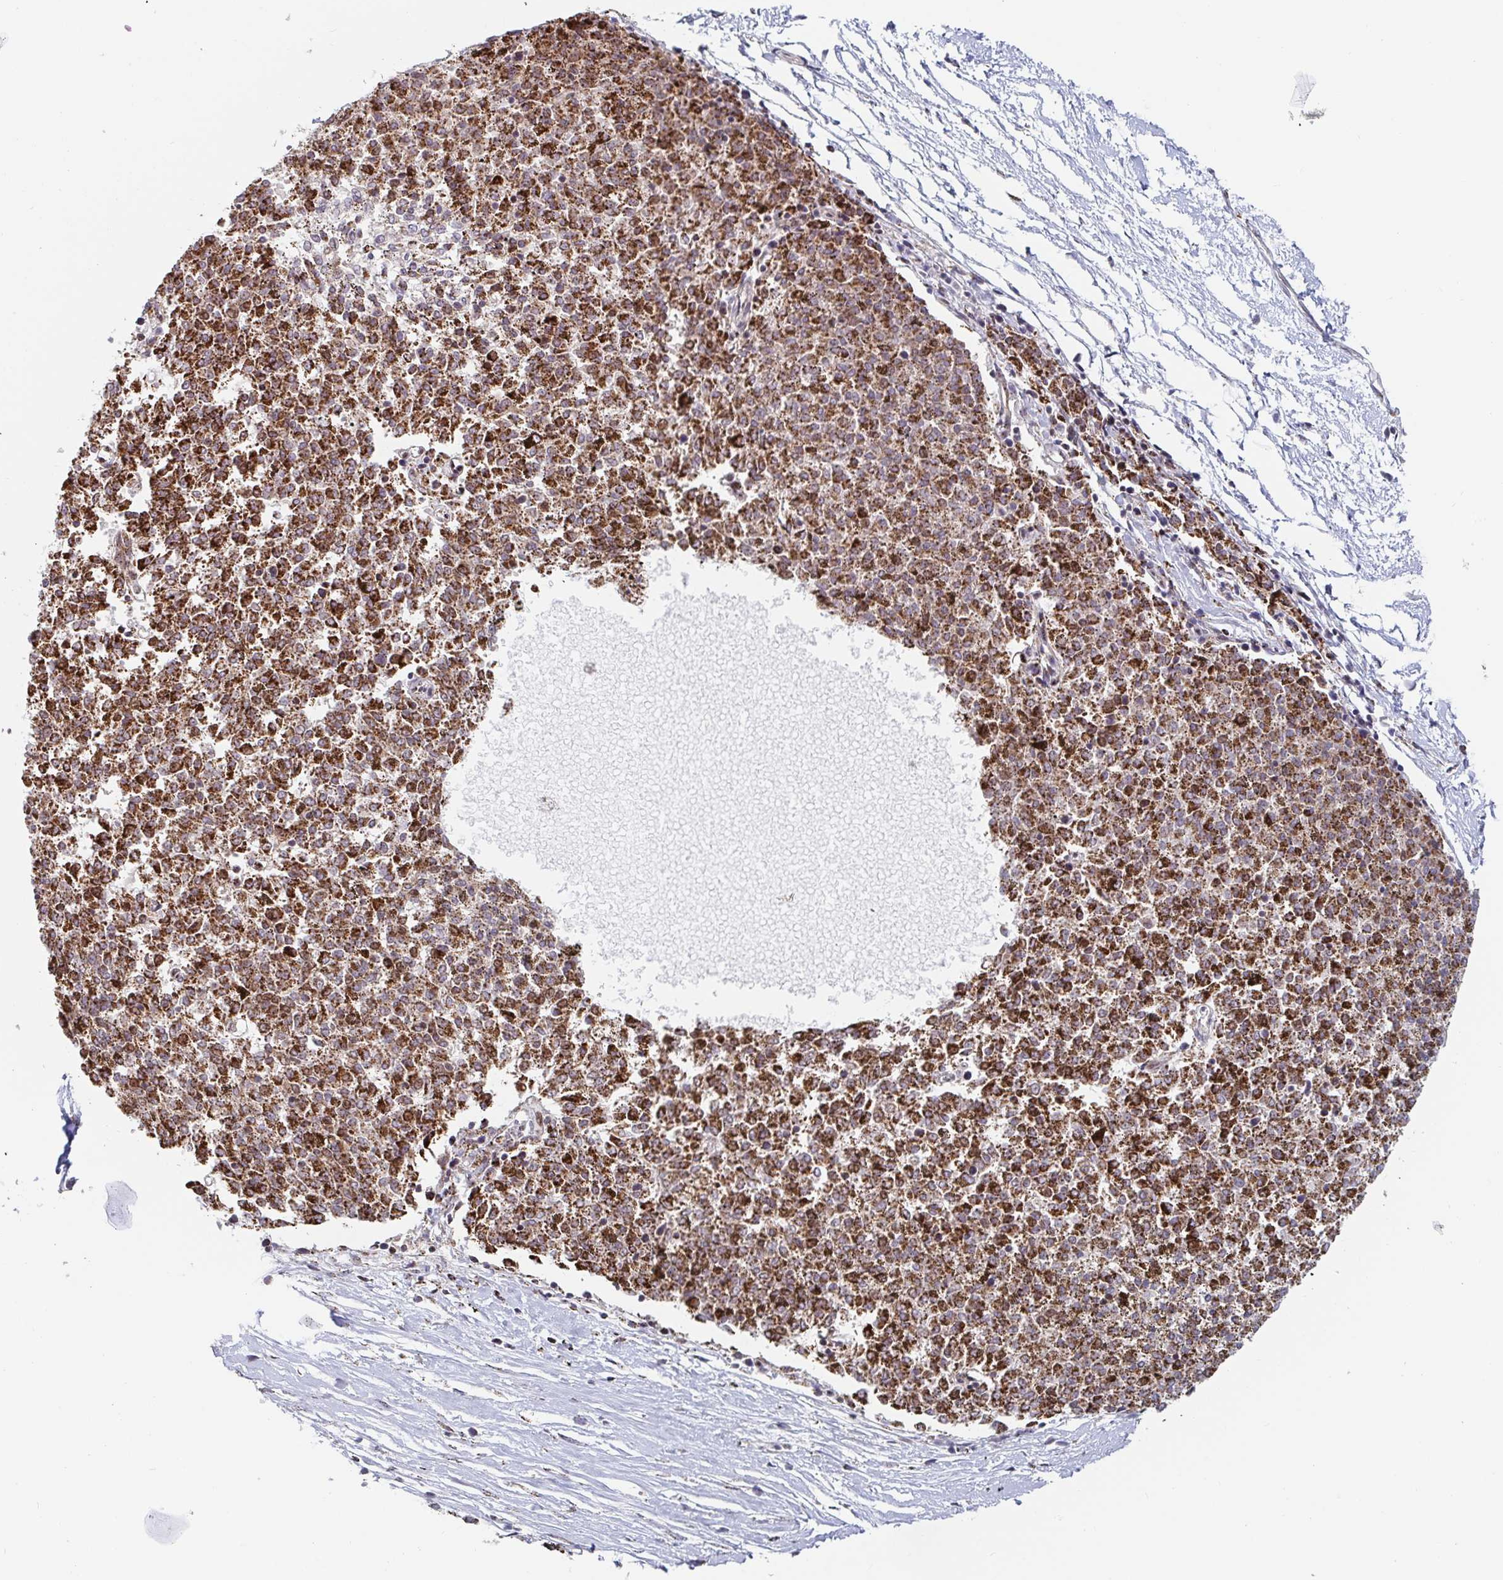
{"staining": {"intensity": "strong", "quantity": ">75%", "location": "cytoplasmic/membranous"}, "tissue": "melanoma", "cell_type": "Tumor cells", "image_type": "cancer", "snomed": [{"axis": "morphology", "description": "Malignant melanoma, NOS"}, {"axis": "topography", "description": "Skin"}], "caption": "Immunohistochemical staining of human melanoma shows high levels of strong cytoplasmic/membranous positivity in about >75% of tumor cells. The staining was performed using DAB (3,3'-diaminobenzidine) to visualize the protein expression in brown, while the nuclei were stained in blue with hematoxylin (Magnification: 20x).", "gene": "STARD8", "patient": {"sex": "female", "age": 72}}